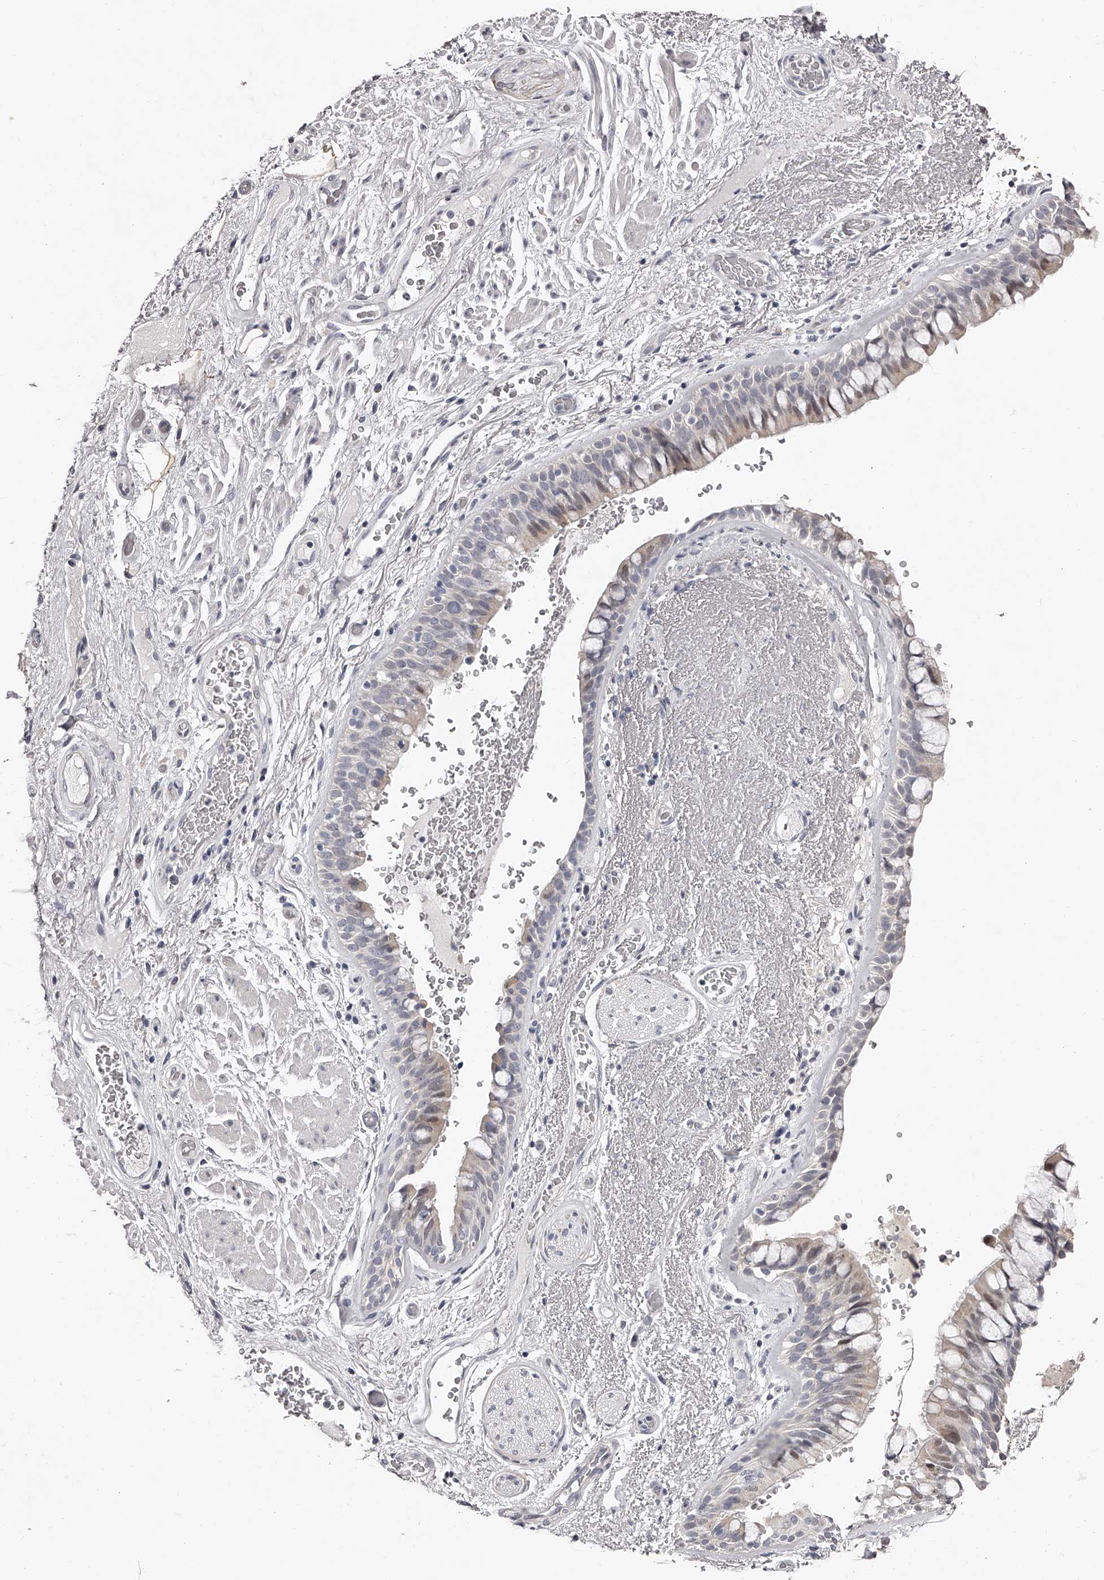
{"staining": {"intensity": "weak", "quantity": "<25%", "location": "cytoplasmic/membranous"}, "tissue": "bronchus", "cell_type": "Respiratory epithelial cells", "image_type": "normal", "snomed": [{"axis": "morphology", "description": "Normal tissue, NOS"}, {"axis": "morphology", "description": "Squamous cell carcinoma, NOS"}, {"axis": "topography", "description": "Lymph node"}, {"axis": "topography", "description": "Bronchus"}, {"axis": "topography", "description": "Lung"}], "caption": "This micrograph is of benign bronchus stained with immunohistochemistry (IHC) to label a protein in brown with the nuclei are counter-stained blue. There is no expression in respiratory epithelial cells.", "gene": "NT5DC1", "patient": {"sex": "male", "age": 66}}